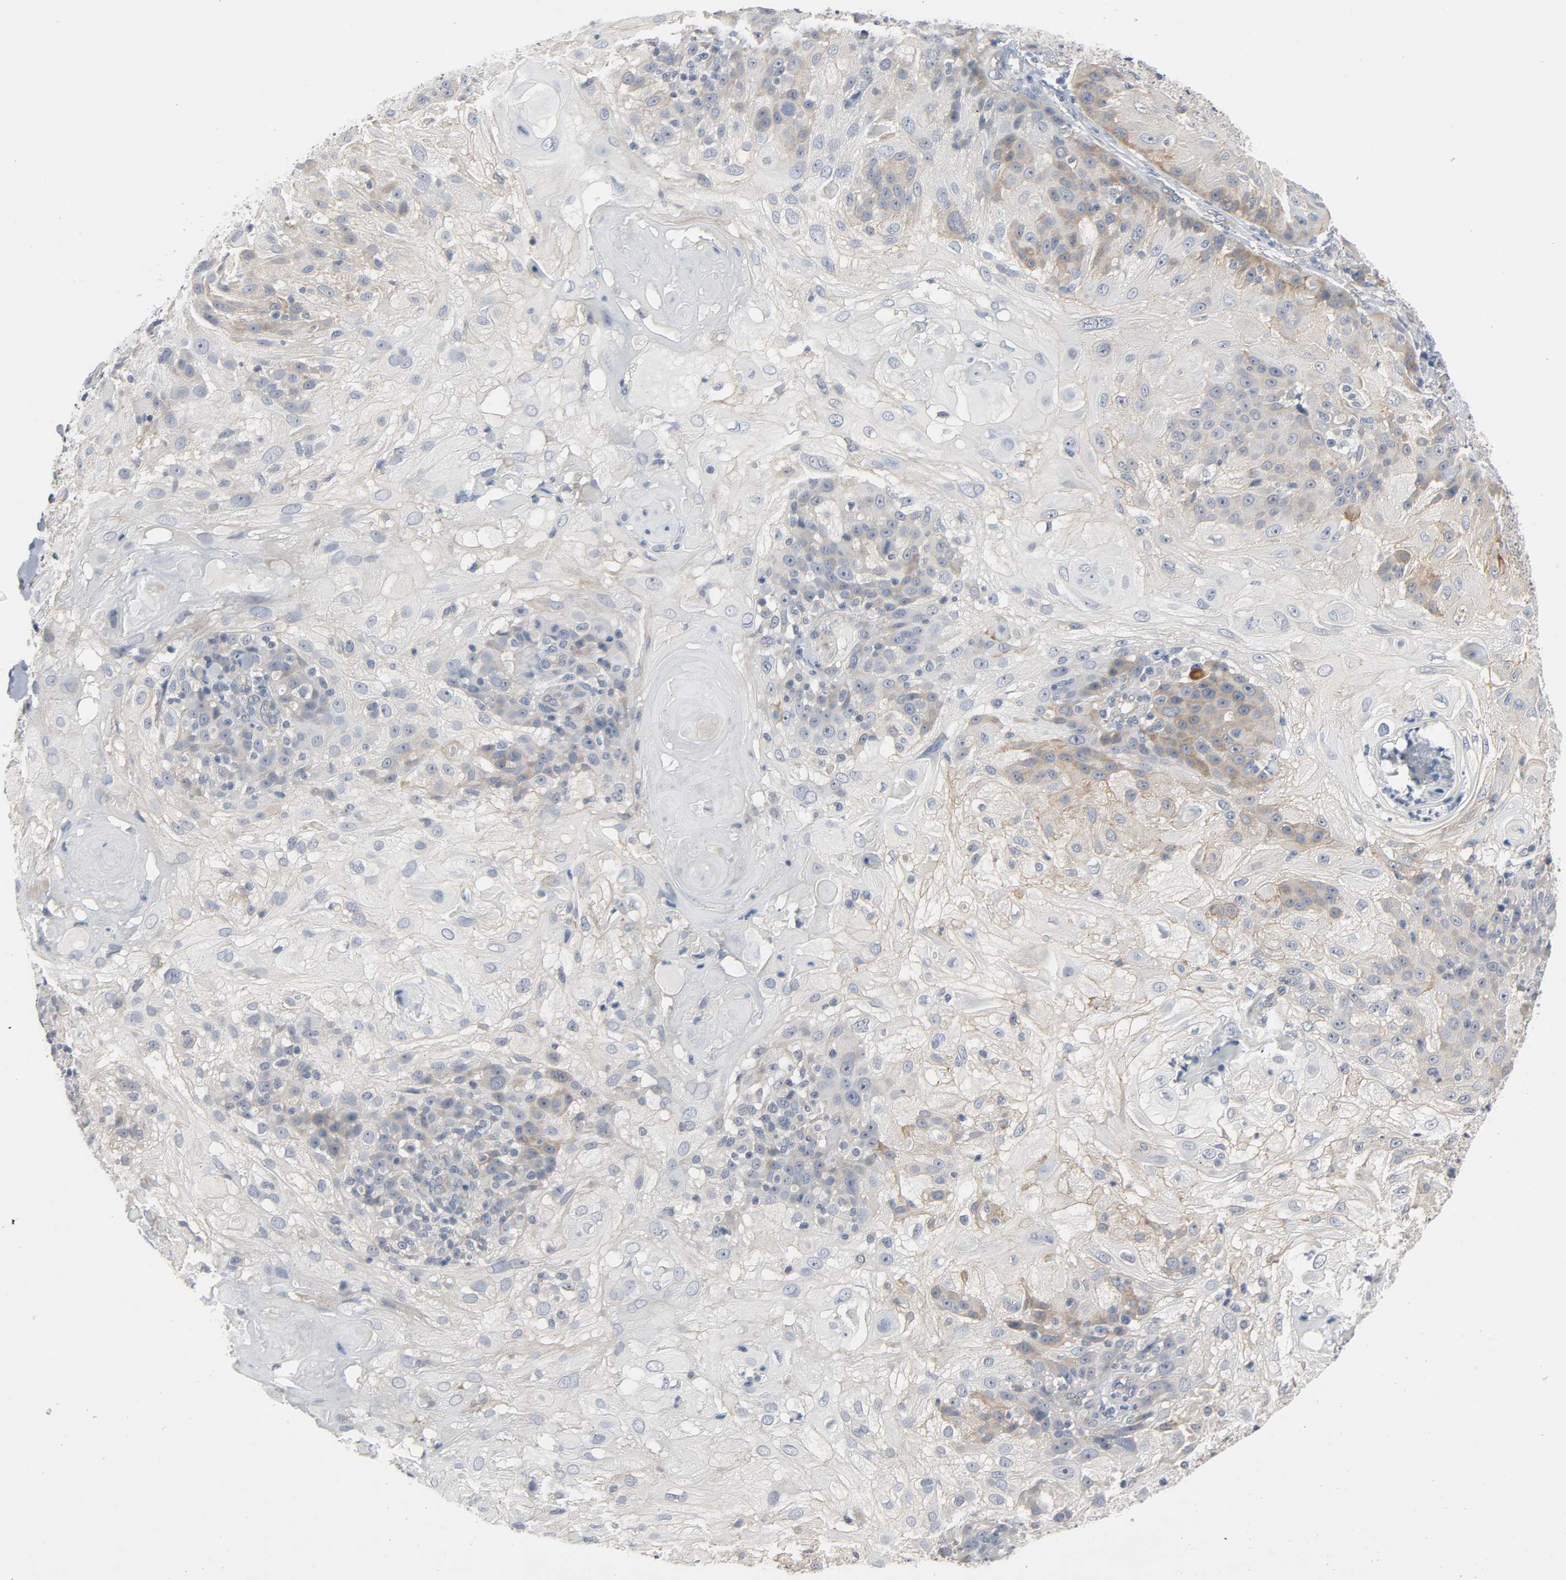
{"staining": {"intensity": "weak", "quantity": "25%-75%", "location": "cytoplasmic/membranous"}, "tissue": "skin cancer", "cell_type": "Tumor cells", "image_type": "cancer", "snomed": [{"axis": "morphology", "description": "Normal tissue, NOS"}, {"axis": "morphology", "description": "Squamous cell carcinoma, NOS"}, {"axis": "topography", "description": "Skin"}], "caption": "Immunohistochemical staining of human skin cancer (squamous cell carcinoma) demonstrates weak cytoplasmic/membranous protein positivity in approximately 25%-75% of tumor cells.", "gene": "LIMCH1", "patient": {"sex": "female", "age": 83}}